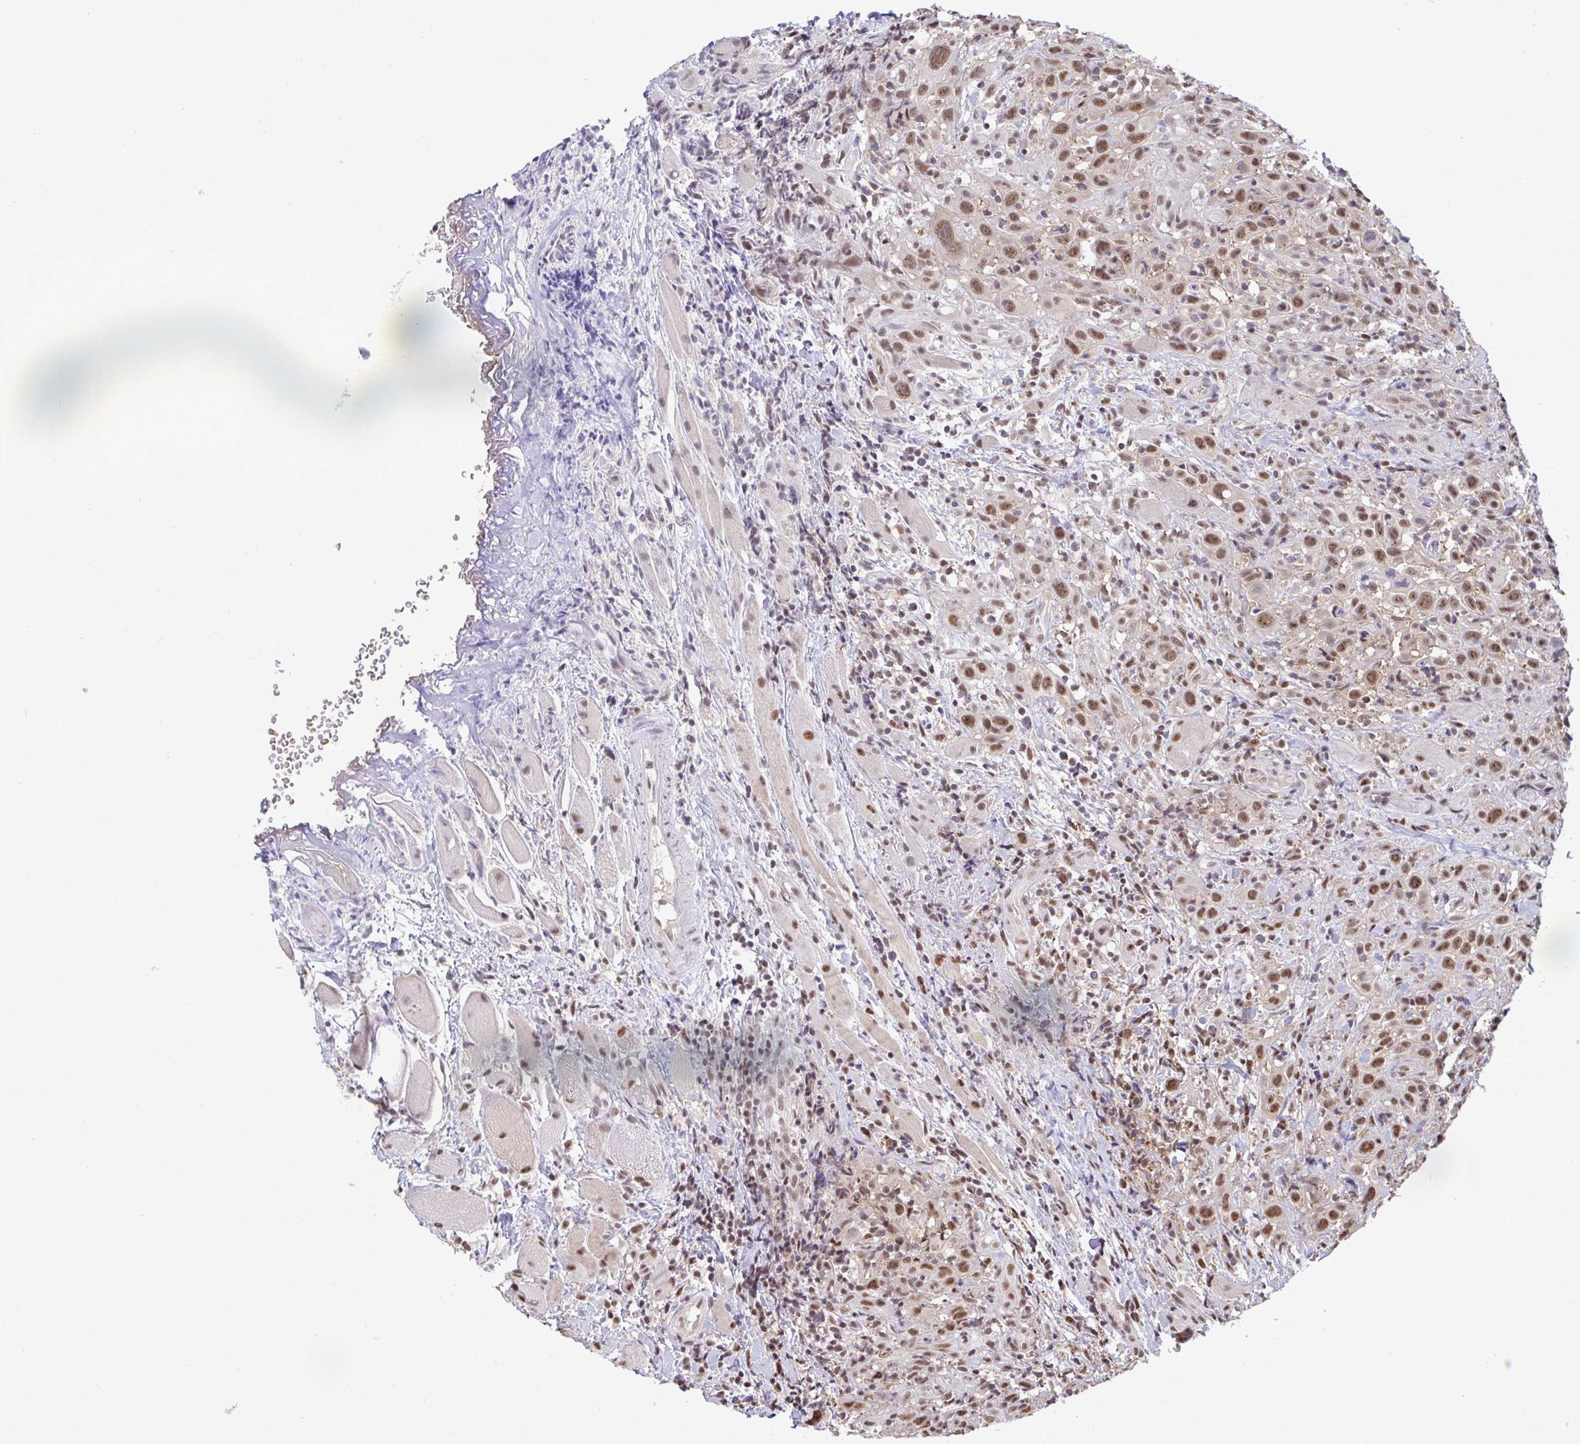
{"staining": {"intensity": "moderate", "quantity": ">75%", "location": "nuclear"}, "tissue": "head and neck cancer", "cell_type": "Tumor cells", "image_type": "cancer", "snomed": [{"axis": "morphology", "description": "Squamous cell carcinoma, NOS"}, {"axis": "topography", "description": "Head-Neck"}], "caption": "High-magnification brightfield microscopy of head and neck squamous cell carcinoma stained with DAB (3,3'-diaminobenzidine) (brown) and counterstained with hematoxylin (blue). tumor cells exhibit moderate nuclear expression is present in about>75% of cells. (Brightfield microscopy of DAB IHC at high magnification).", "gene": "PUF60", "patient": {"sex": "female", "age": 95}}